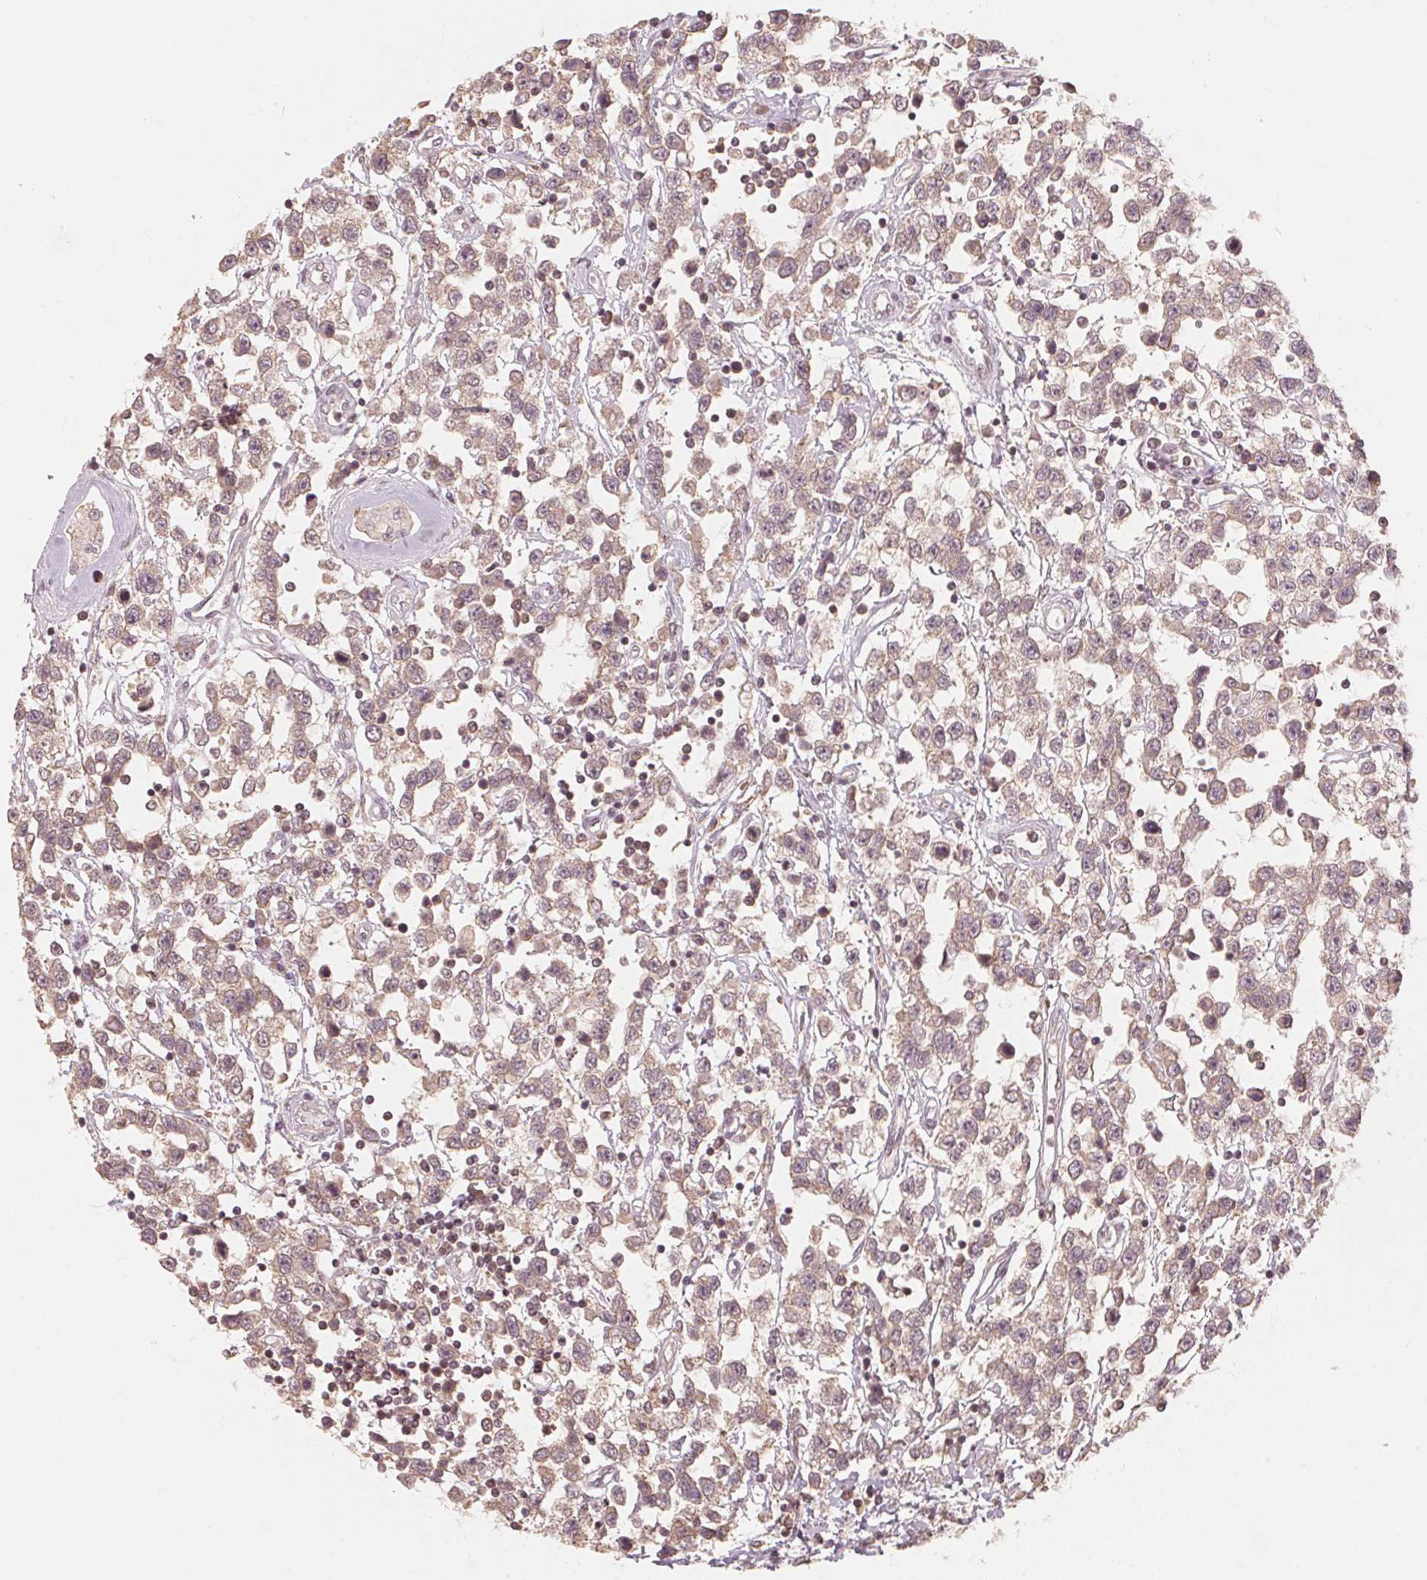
{"staining": {"intensity": "weak", "quantity": ">75%", "location": "cytoplasmic/membranous"}, "tissue": "testis cancer", "cell_type": "Tumor cells", "image_type": "cancer", "snomed": [{"axis": "morphology", "description": "Seminoma, NOS"}, {"axis": "topography", "description": "Testis"}], "caption": "Weak cytoplasmic/membranous expression is appreciated in about >75% of tumor cells in seminoma (testis).", "gene": "C2orf73", "patient": {"sex": "male", "age": 34}}